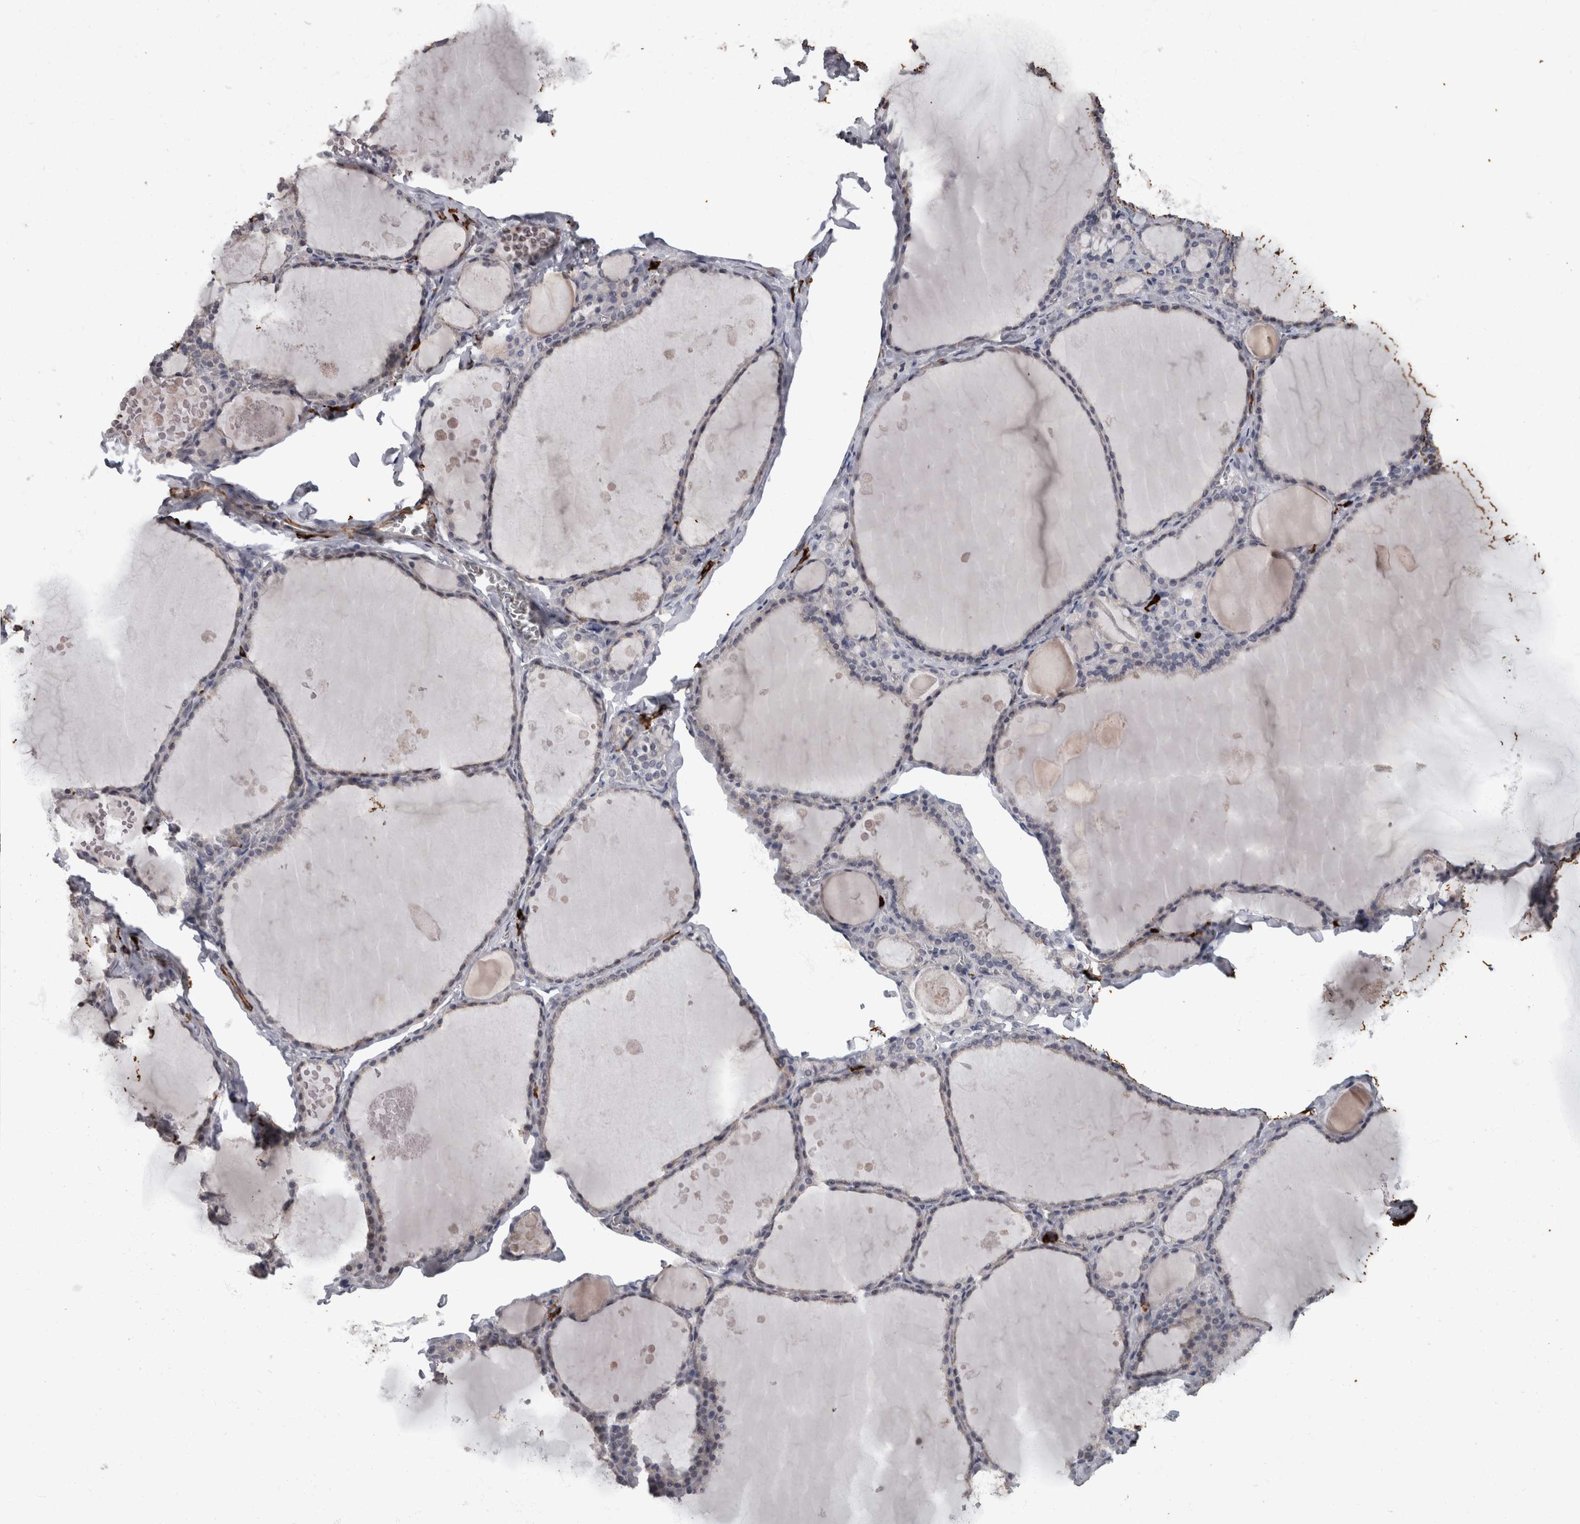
{"staining": {"intensity": "negative", "quantity": "none", "location": "none"}, "tissue": "thyroid gland", "cell_type": "Glandular cells", "image_type": "normal", "snomed": [{"axis": "morphology", "description": "Normal tissue, NOS"}, {"axis": "topography", "description": "Thyroid gland"}], "caption": "This photomicrograph is of unremarkable thyroid gland stained with IHC to label a protein in brown with the nuclei are counter-stained blue. There is no positivity in glandular cells.", "gene": "MASTL", "patient": {"sex": "male", "age": 56}}